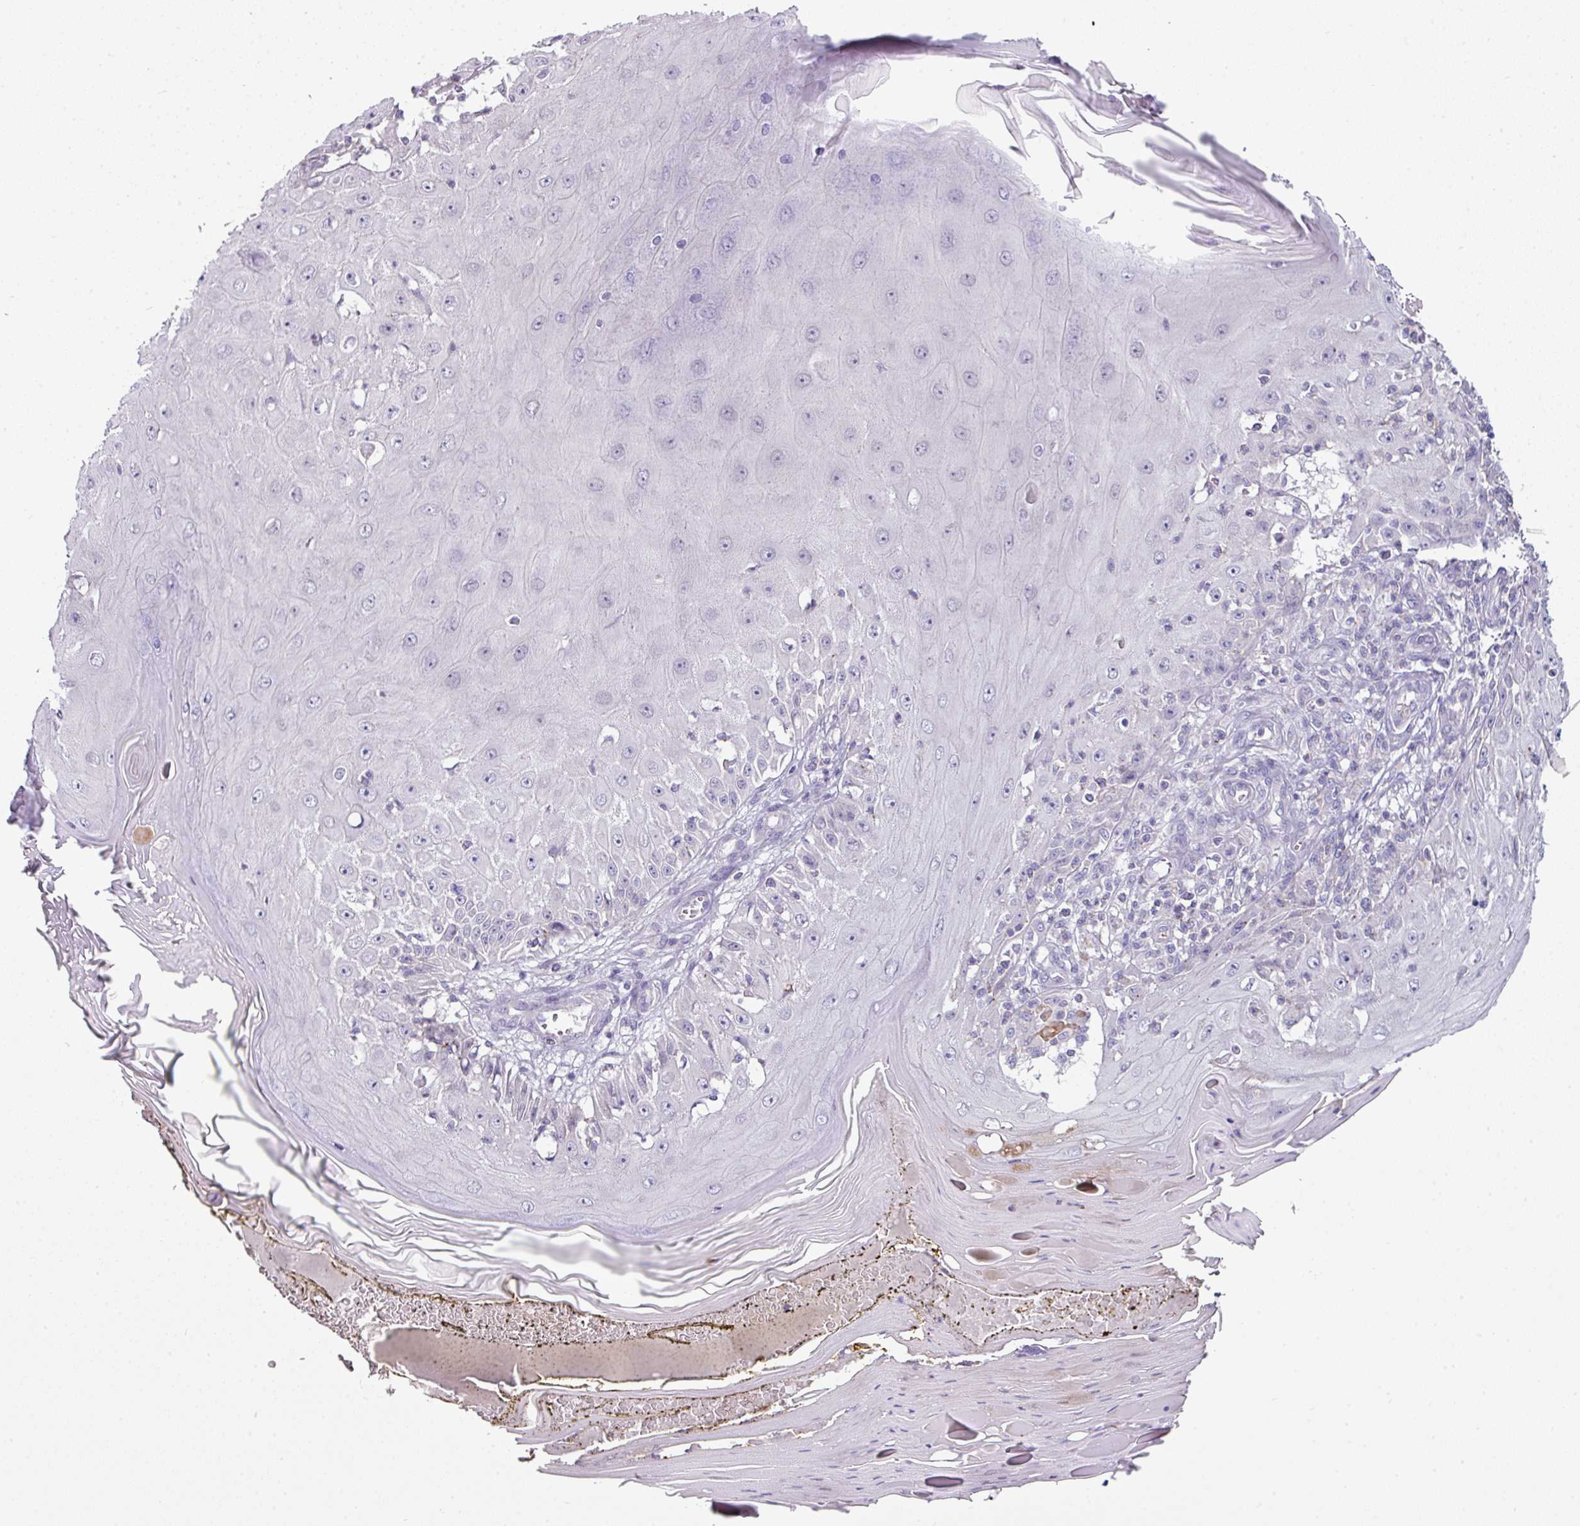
{"staining": {"intensity": "negative", "quantity": "none", "location": "none"}, "tissue": "skin cancer", "cell_type": "Tumor cells", "image_type": "cancer", "snomed": [{"axis": "morphology", "description": "Squamous cell carcinoma, NOS"}, {"axis": "topography", "description": "Skin"}], "caption": "Tumor cells are negative for brown protein staining in skin cancer.", "gene": "SLAMF6", "patient": {"sex": "female", "age": 73}}